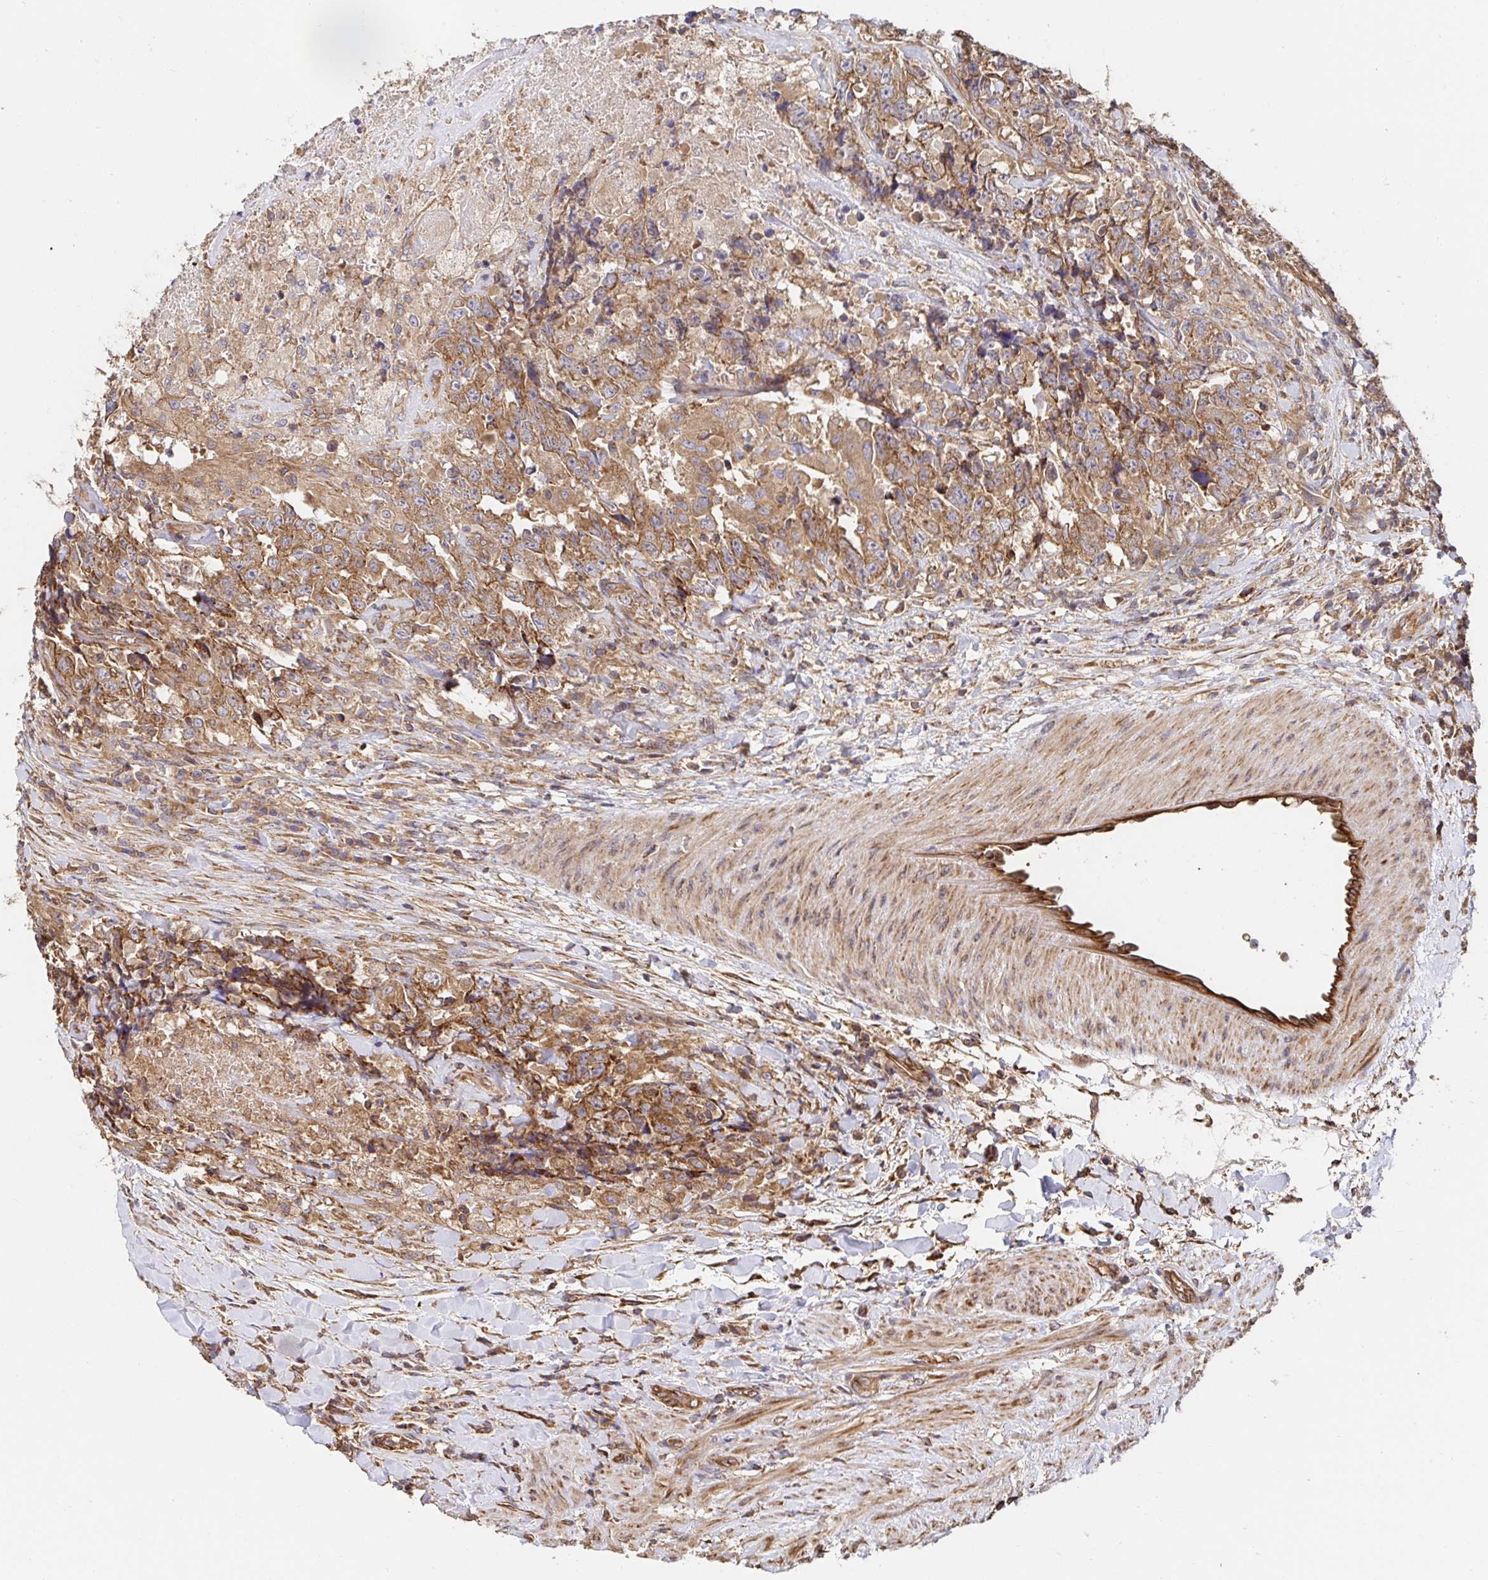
{"staining": {"intensity": "moderate", "quantity": ">75%", "location": "cytoplasmic/membranous"}, "tissue": "testis cancer", "cell_type": "Tumor cells", "image_type": "cancer", "snomed": [{"axis": "morphology", "description": "Carcinoma, Embryonal, NOS"}, {"axis": "topography", "description": "Testis"}], "caption": "Immunohistochemical staining of human testis cancer (embryonal carcinoma) displays medium levels of moderate cytoplasmic/membranous protein positivity in approximately >75% of tumor cells. (Brightfield microscopy of DAB IHC at high magnification).", "gene": "APBB1", "patient": {"sex": "male", "age": 24}}